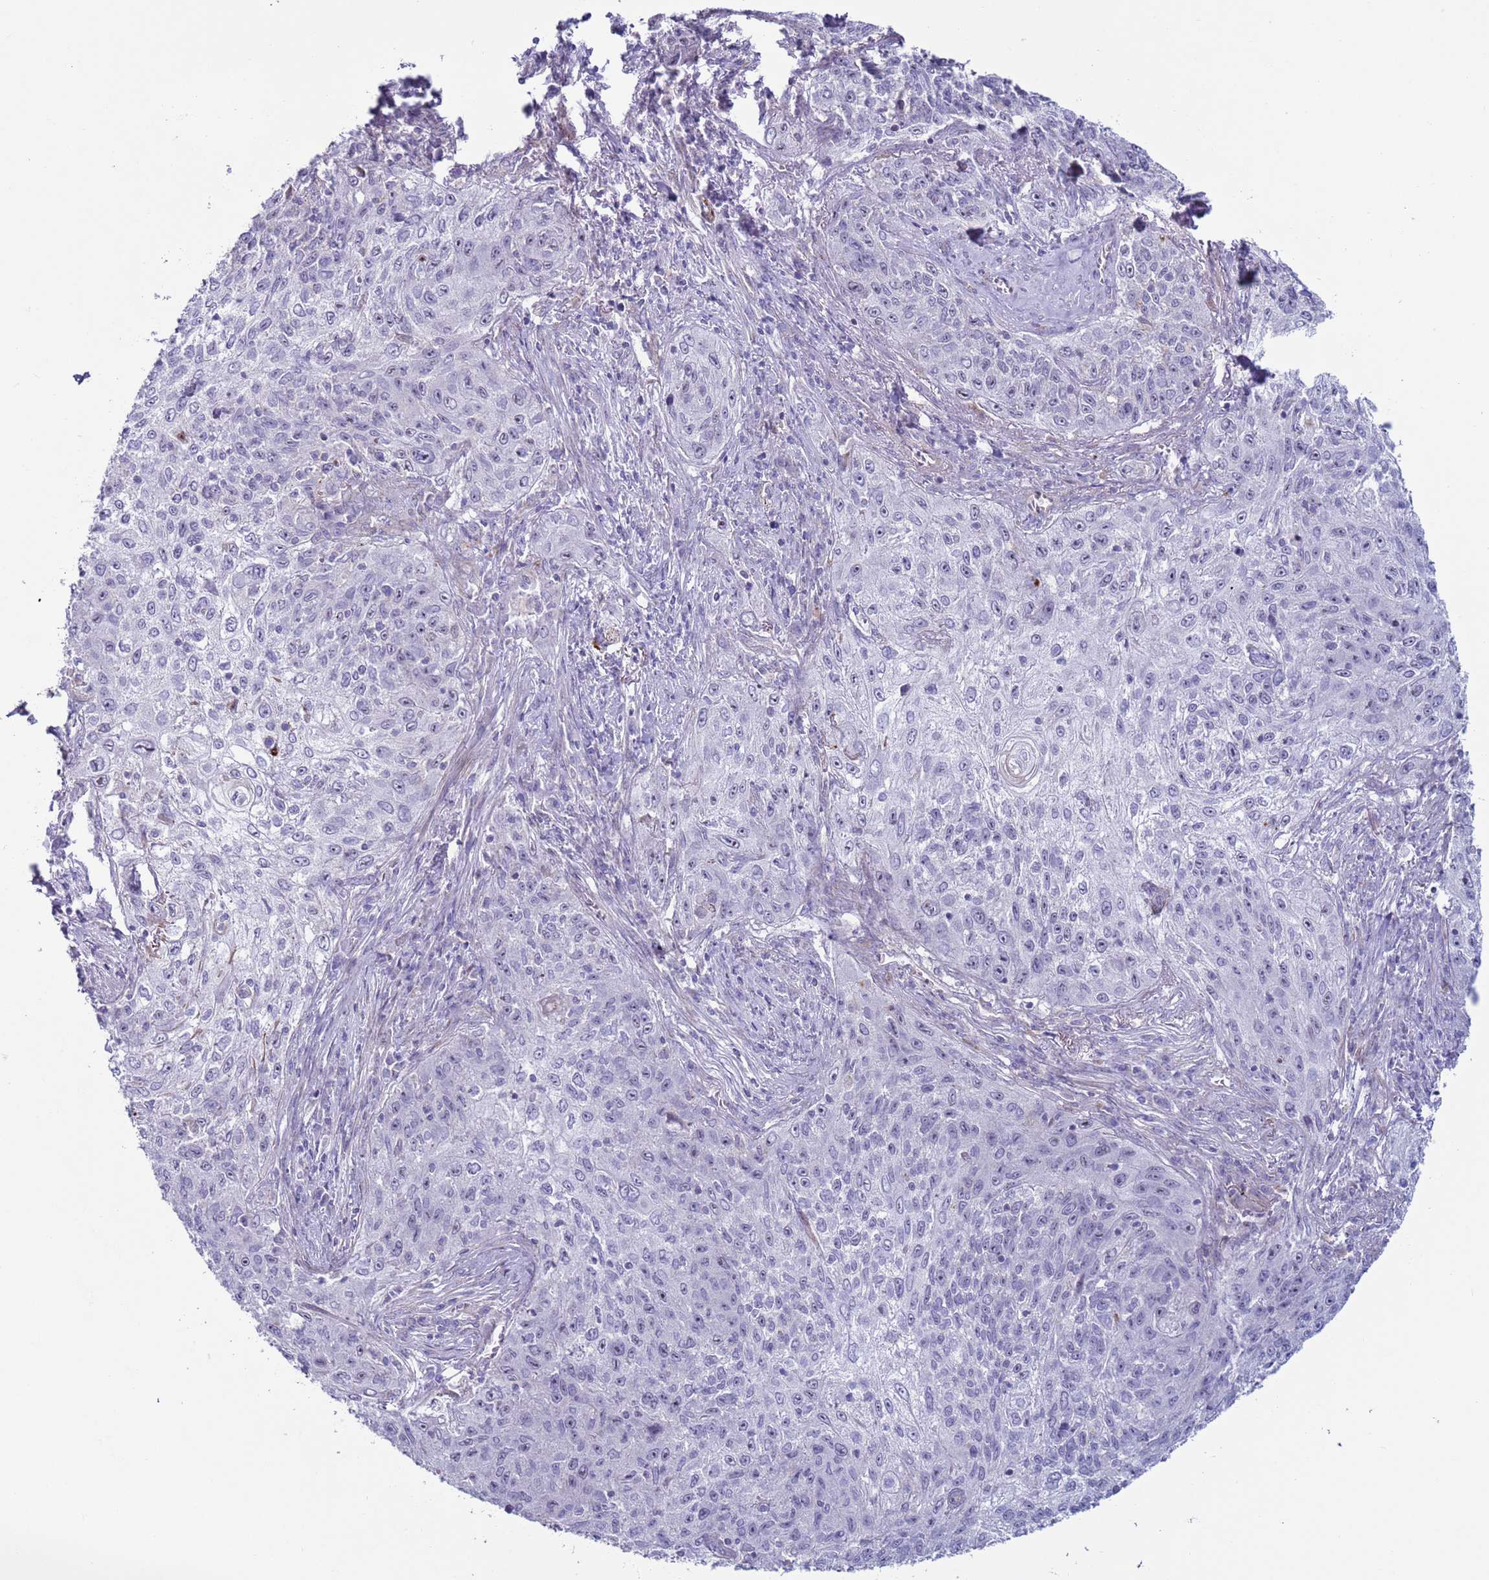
{"staining": {"intensity": "negative", "quantity": "none", "location": "none"}, "tissue": "lung cancer", "cell_type": "Tumor cells", "image_type": "cancer", "snomed": [{"axis": "morphology", "description": "Squamous cell carcinoma, NOS"}, {"axis": "topography", "description": "Lung"}], "caption": "A micrograph of human lung cancer is negative for staining in tumor cells.", "gene": "HEATR1", "patient": {"sex": "female", "age": 69}}